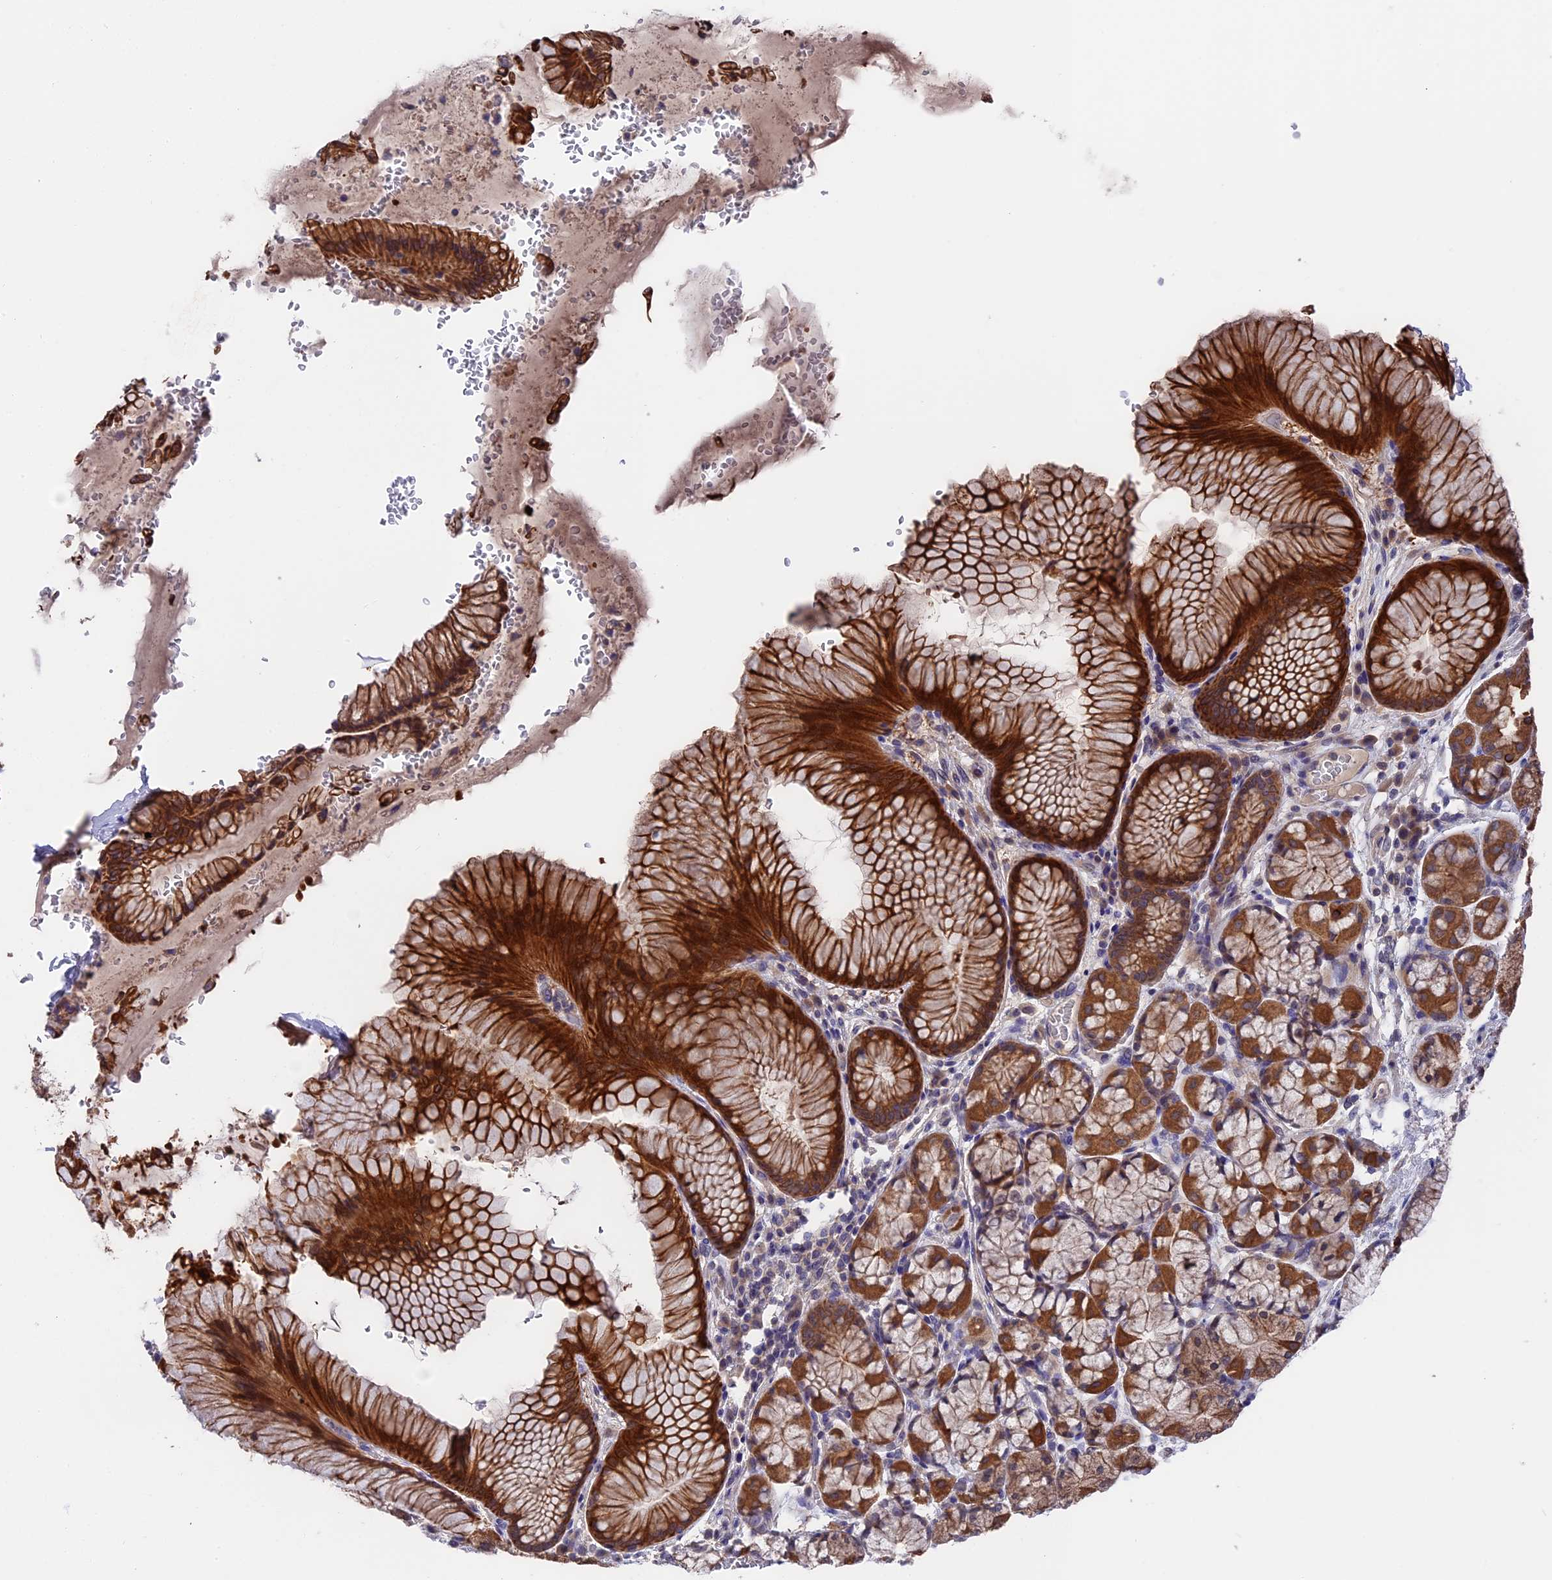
{"staining": {"intensity": "strong", "quantity": ">75%", "location": "cytoplasmic/membranous"}, "tissue": "stomach", "cell_type": "Glandular cells", "image_type": "normal", "snomed": [{"axis": "morphology", "description": "Normal tissue, NOS"}, {"axis": "topography", "description": "Stomach"}], "caption": "This photomicrograph displays IHC staining of unremarkable stomach, with high strong cytoplasmic/membranous positivity in approximately >75% of glandular cells.", "gene": "ZCCHC2", "patient": {"sex": "male", "age": 63}}